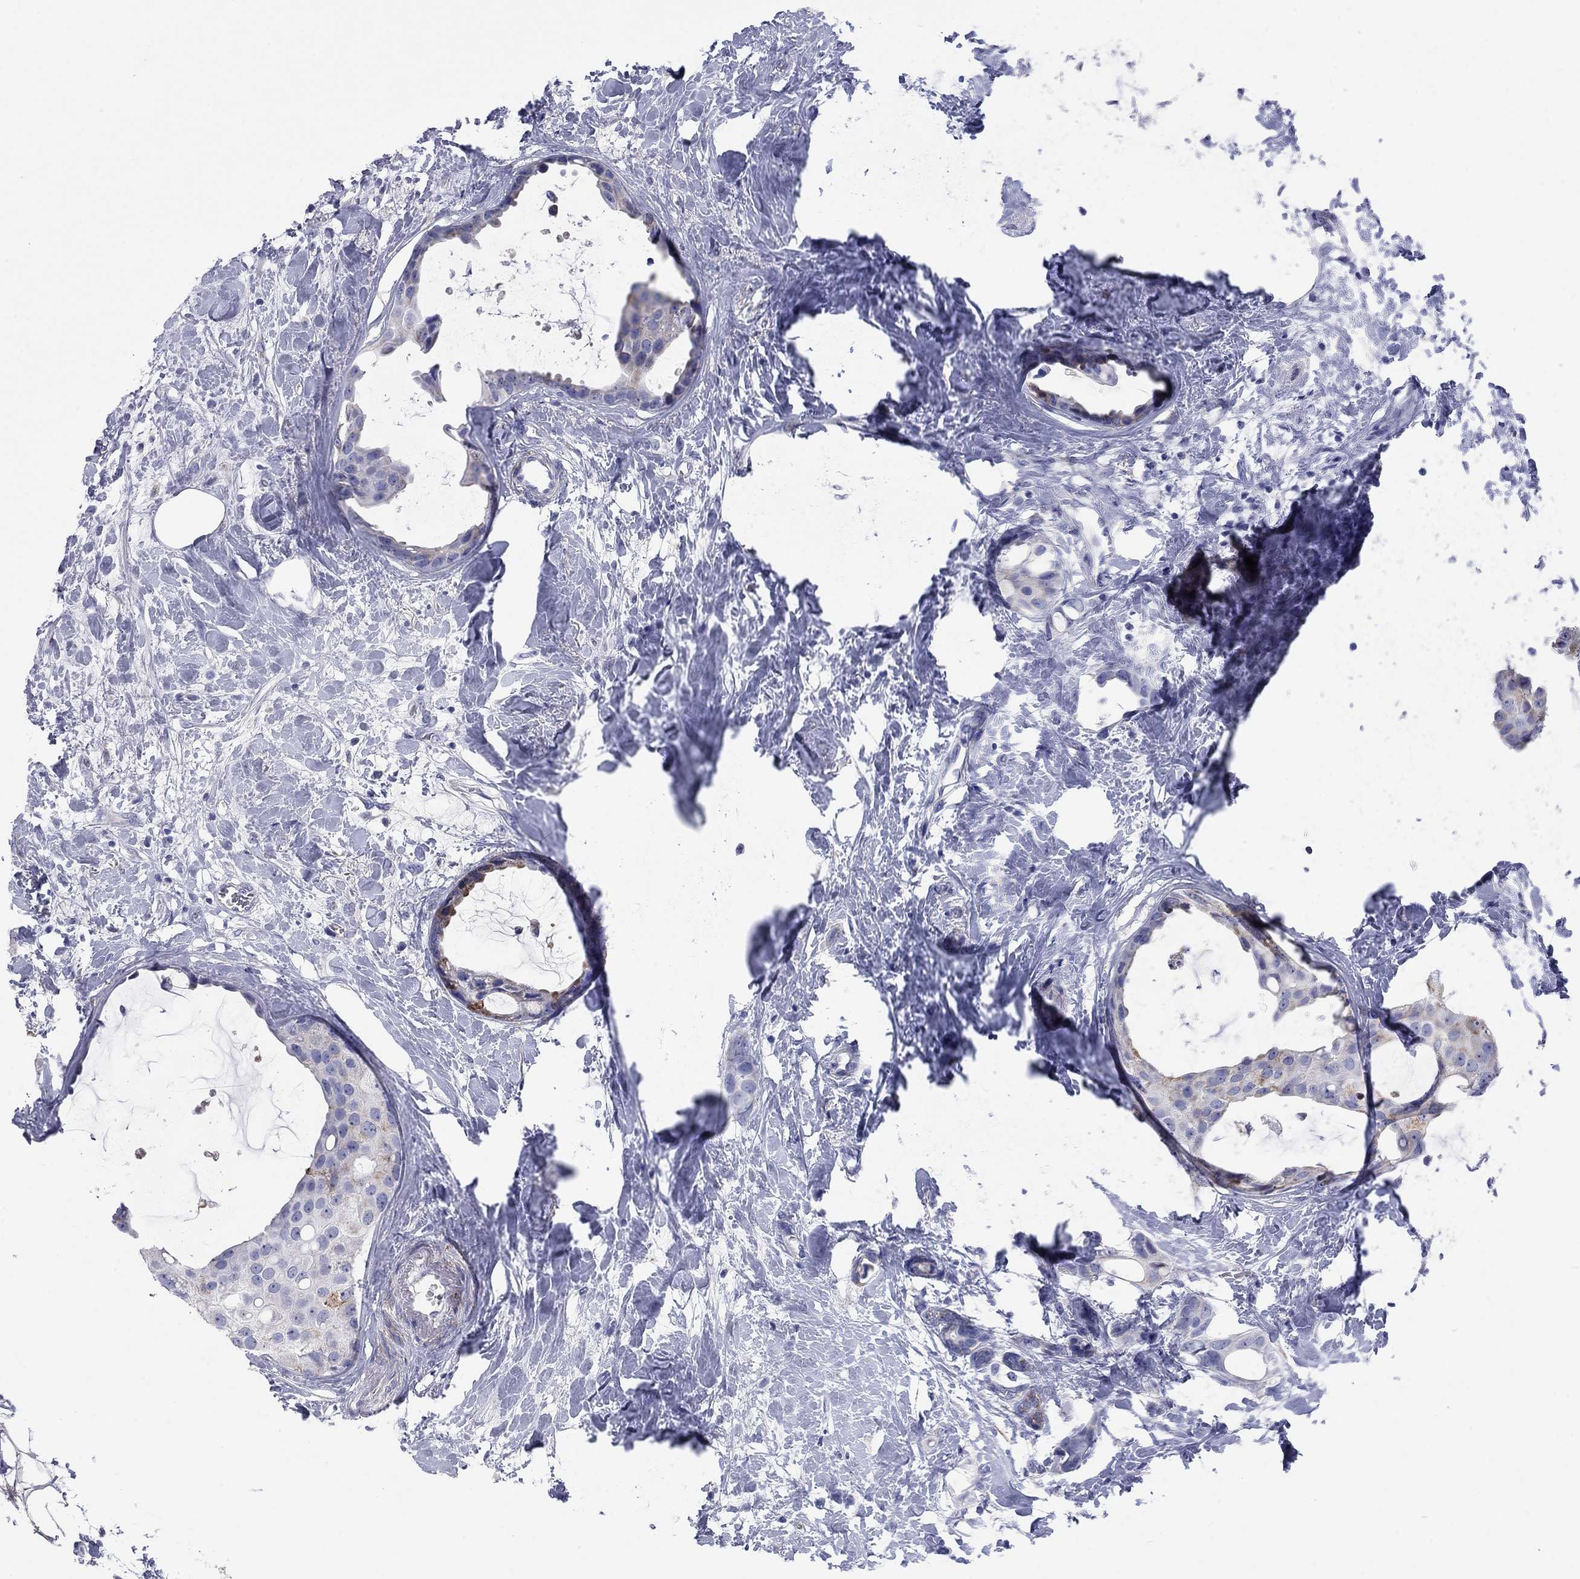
{"staining": {"intensity": "moderate", "quantity": "<25%", "location": "cytoplasmic/membranous"}, "tissue": "breast cancer", "cell_type": "Tumor cells", "image_type": "cancer", "snomed": [{"axis": "morphology", "description": "Duct carcinoma"}, {"axis": "topography", "description": "Breast"}], "caption": "IHC photomicrograph of human breast infiltrating ductal carcinoma stained for a protein (brown), which exhibits low levels of moderate cytoplasmic/membranous staining in approximately <25% of tumor cells.", "gene": "MGST3", "patient": {"sex": "female", "age": 45}}